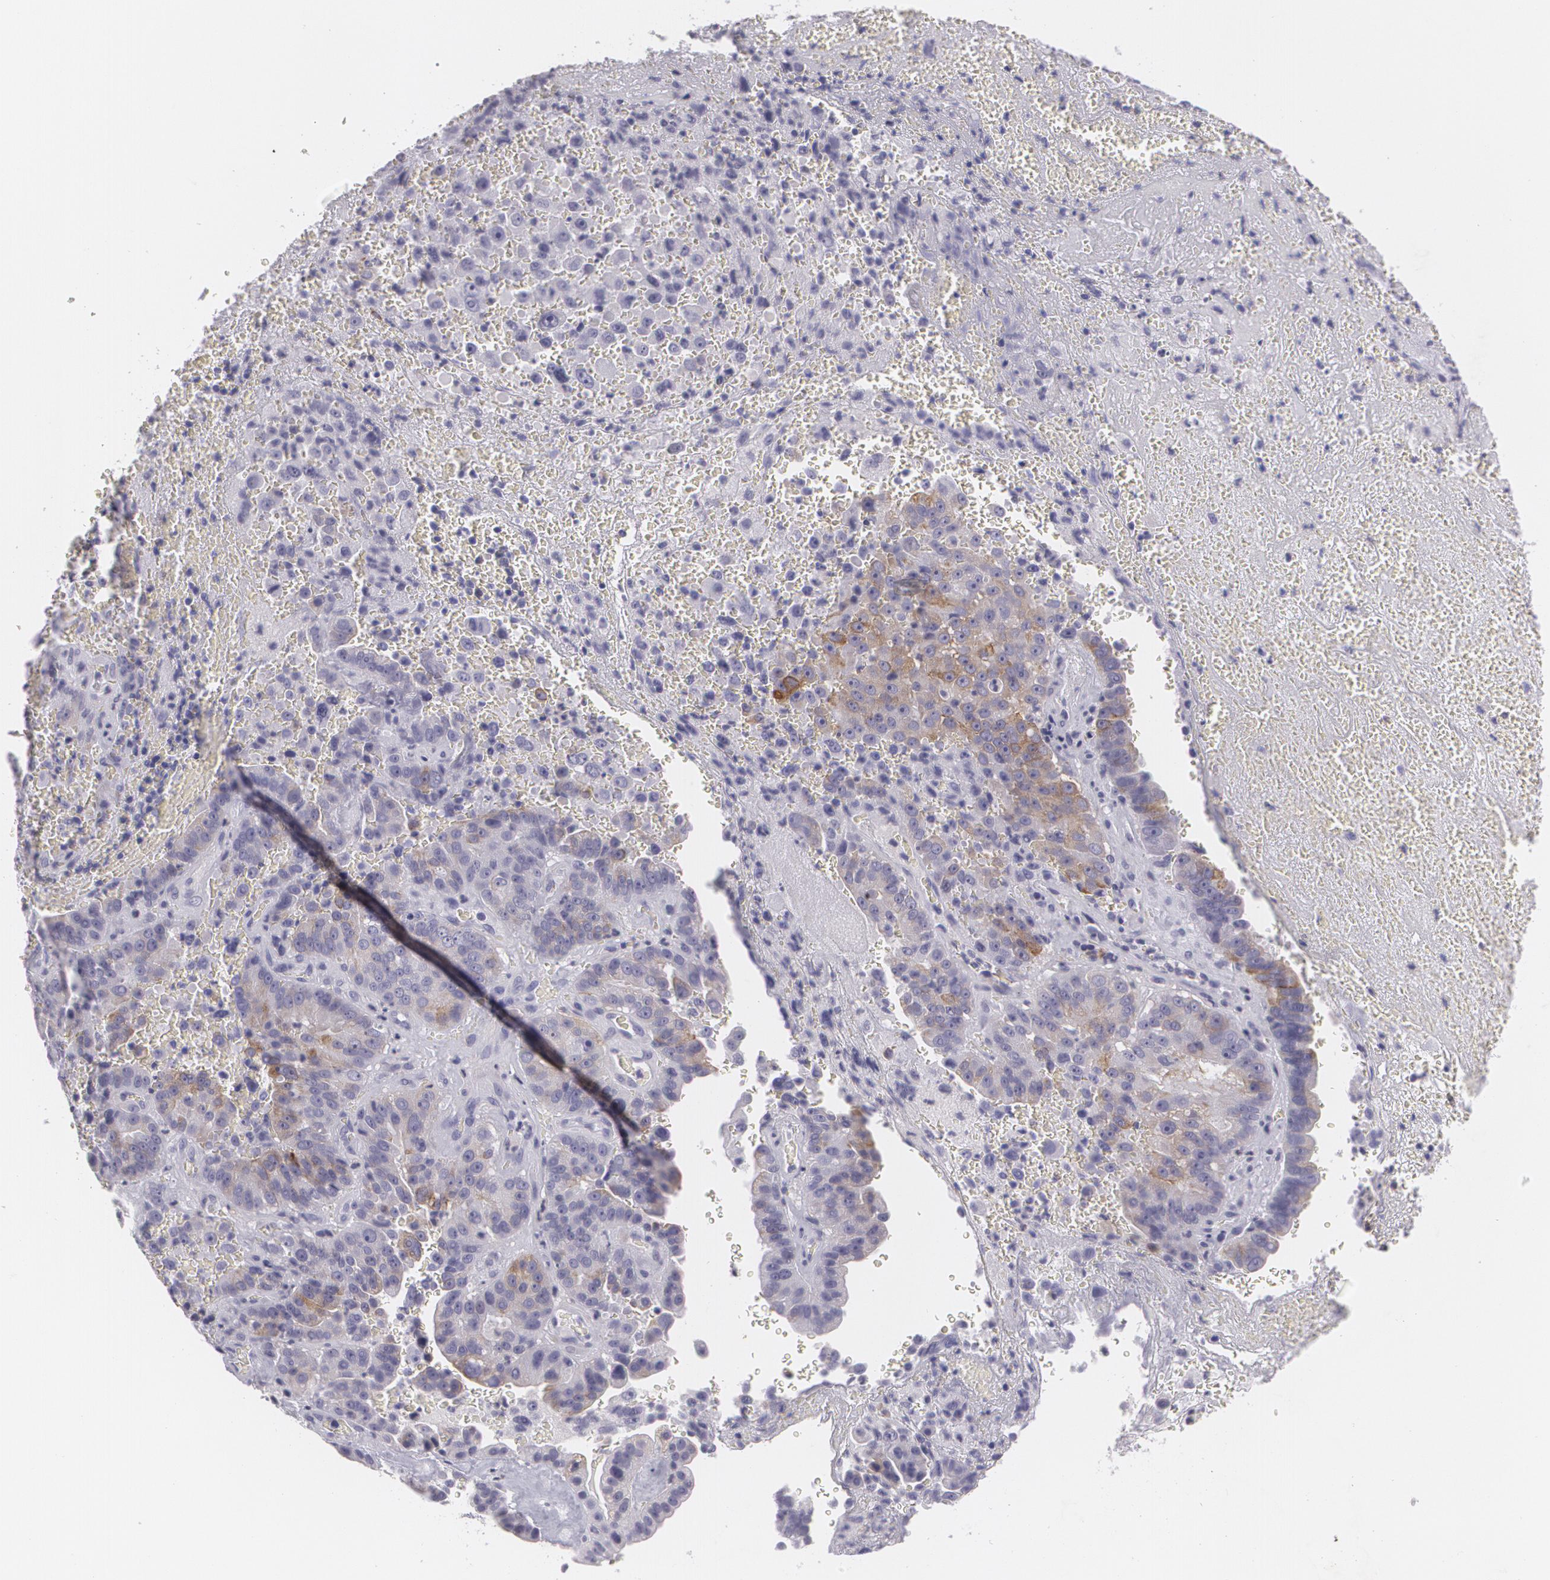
{"staining": {"intensity": "weak", "quantity": "<25%", "location": "cytoplasmic/membranous"}, "tissue": "liver cancer", "cell_type": "Tumor cells", "image_type": "cancer", "snomed": [{"axis": "morphology", "description": "Cholangiocarcinoma"}, {"axis": "topography", "description": "Liver"}], "caption": "Immunohistochemistry micrograph of liver cancer stained for a protein (brown), which shows no staining in tumor cells.", "gene": "MAP2", "patient": {"sex": "female", "age": 79}}